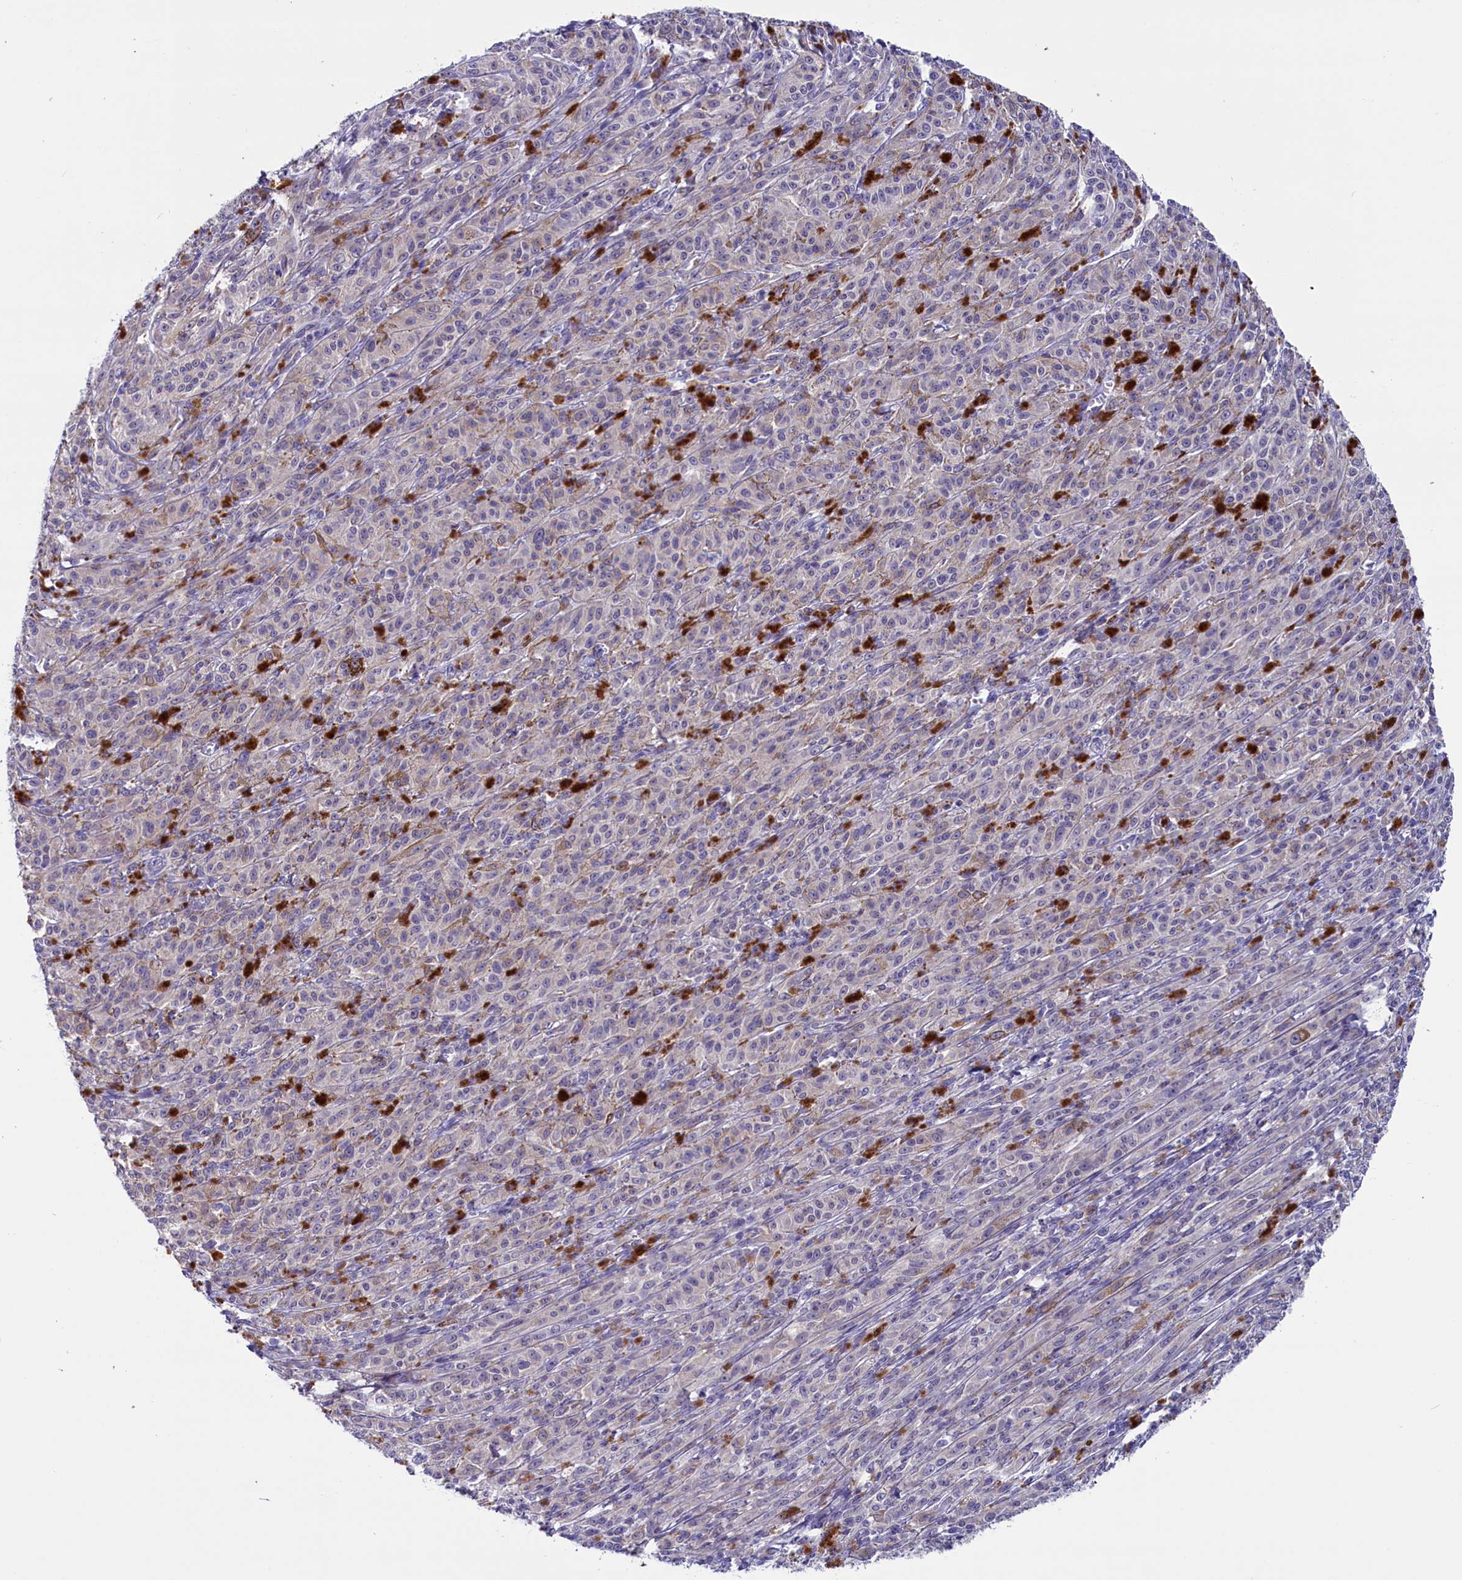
{"staining": {"intensity": "negative", "quantity": "none", "location": "none"}, "tissue": "melanoma", "cell_type": "Tumor cells", "image_type": "cancer", "snomed": [{"axis": "morphology", "description": "Malignant melanoma, NOS"}, {"axis": "topography", "description": "Skin"}], "caption": "An immunohistochemistry (IHC) photomicrograph of malignant melanoma is shown. There is no staining in tumor cells of malignant melanoma. (DAB (3,3'-diaminobenzidine) immunohistochemistry visualized using brightfield microscopy, high magnification).", "gene": "SCD5", "patient": {"sex": "female", "age": 52}}